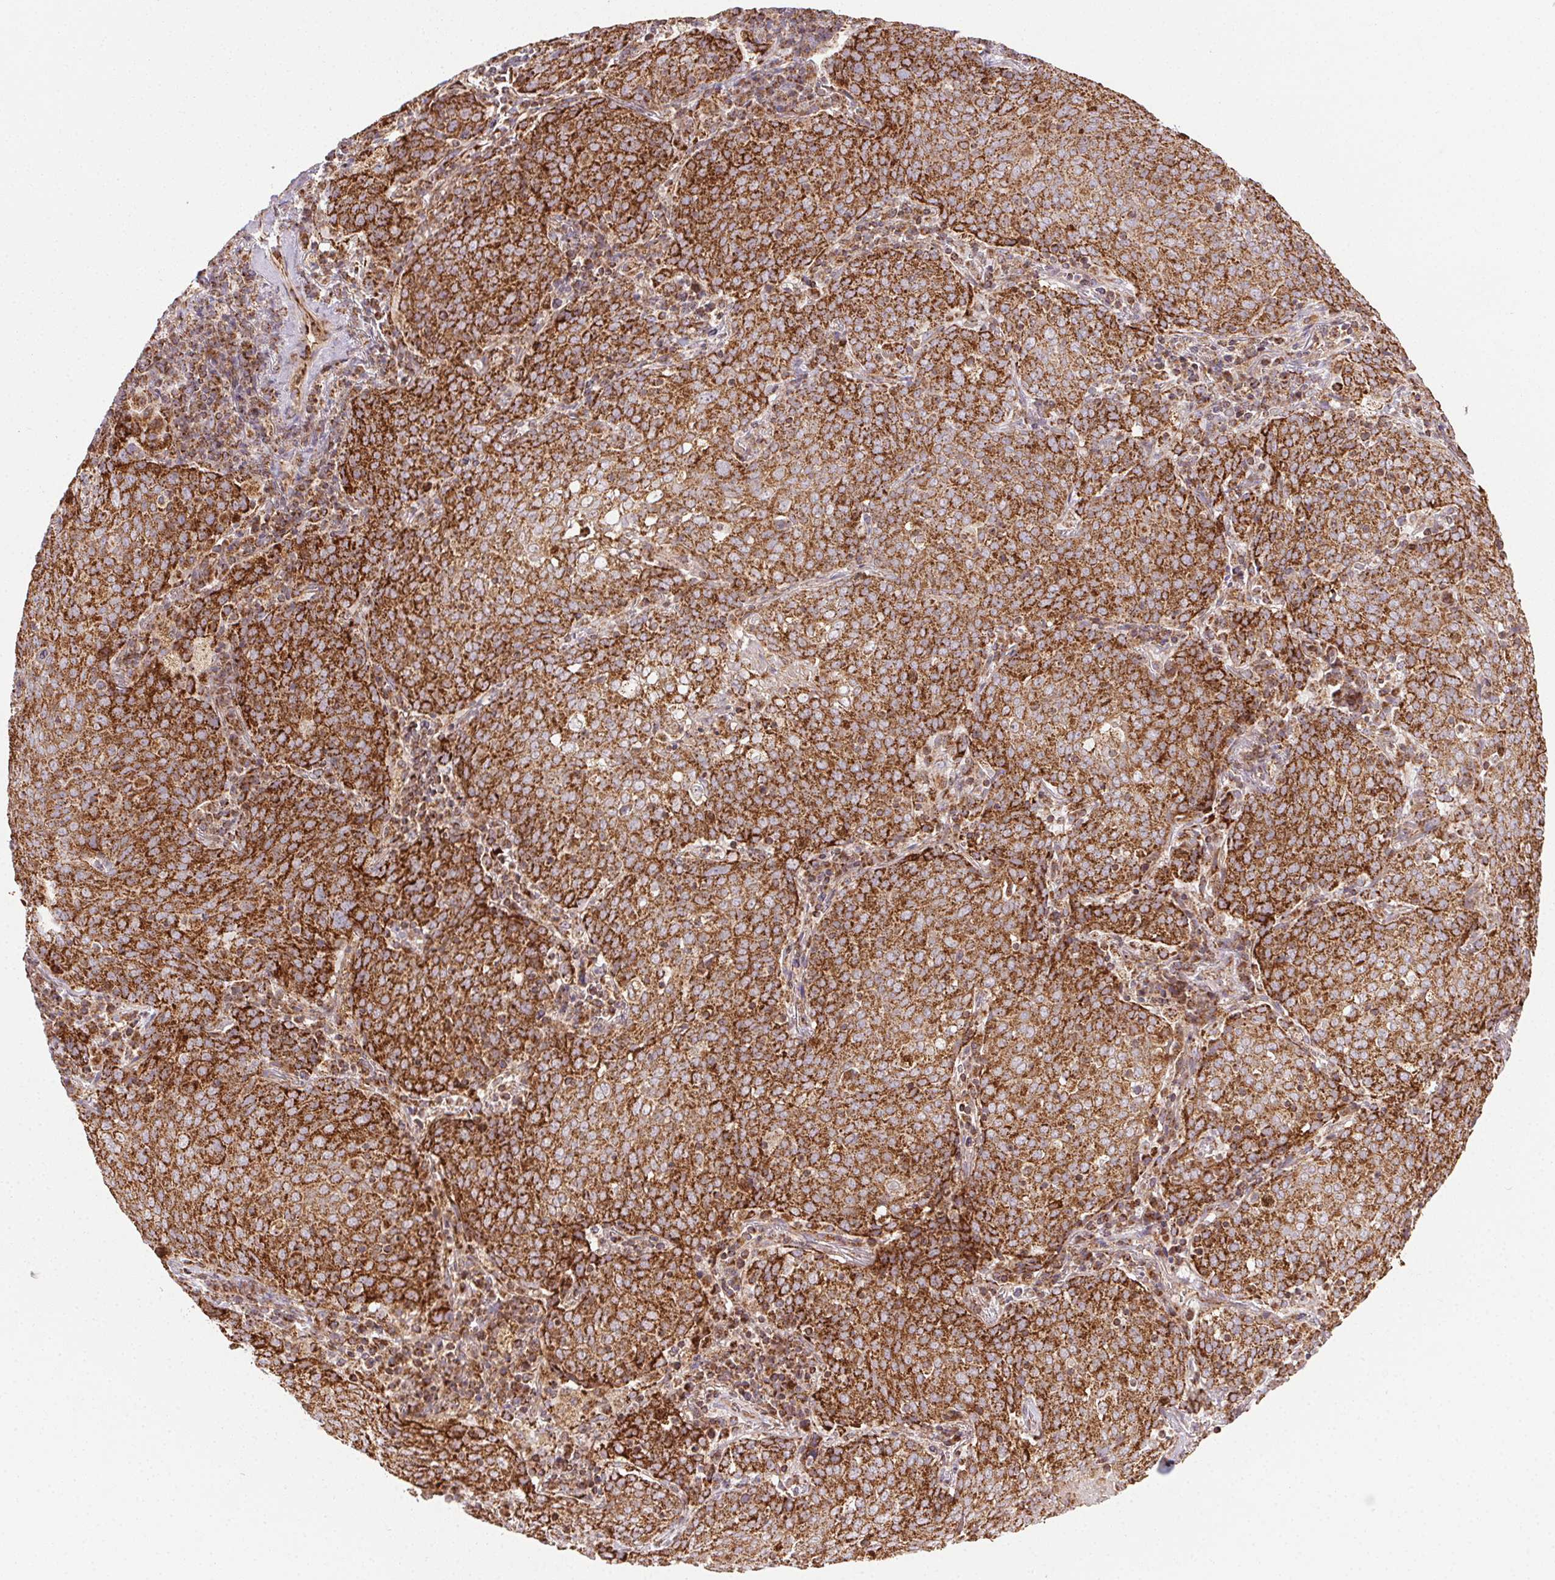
{"staining": {"intensity": "strong", "quantity": ">75%", "location": "cytoplasmic/membranous"}, "tissue": "lung cancer", "cell_type": "Tumor cells", "image_type": "cancer", "snomed": [{"axis": "morphology", "description": "Squamous cell carcinoma, NOS"}, {"axis": "topography", "description": "Lung"}], "caption": "Lung cancer (squamous cell carcinoma) tissue shows strong cytoplasmic/membranous staining in about >75% of tumor cells, visualized by immunohistochemistry.", "gene": "CLPB", "patient": {"sex": "male", "age": 82}}